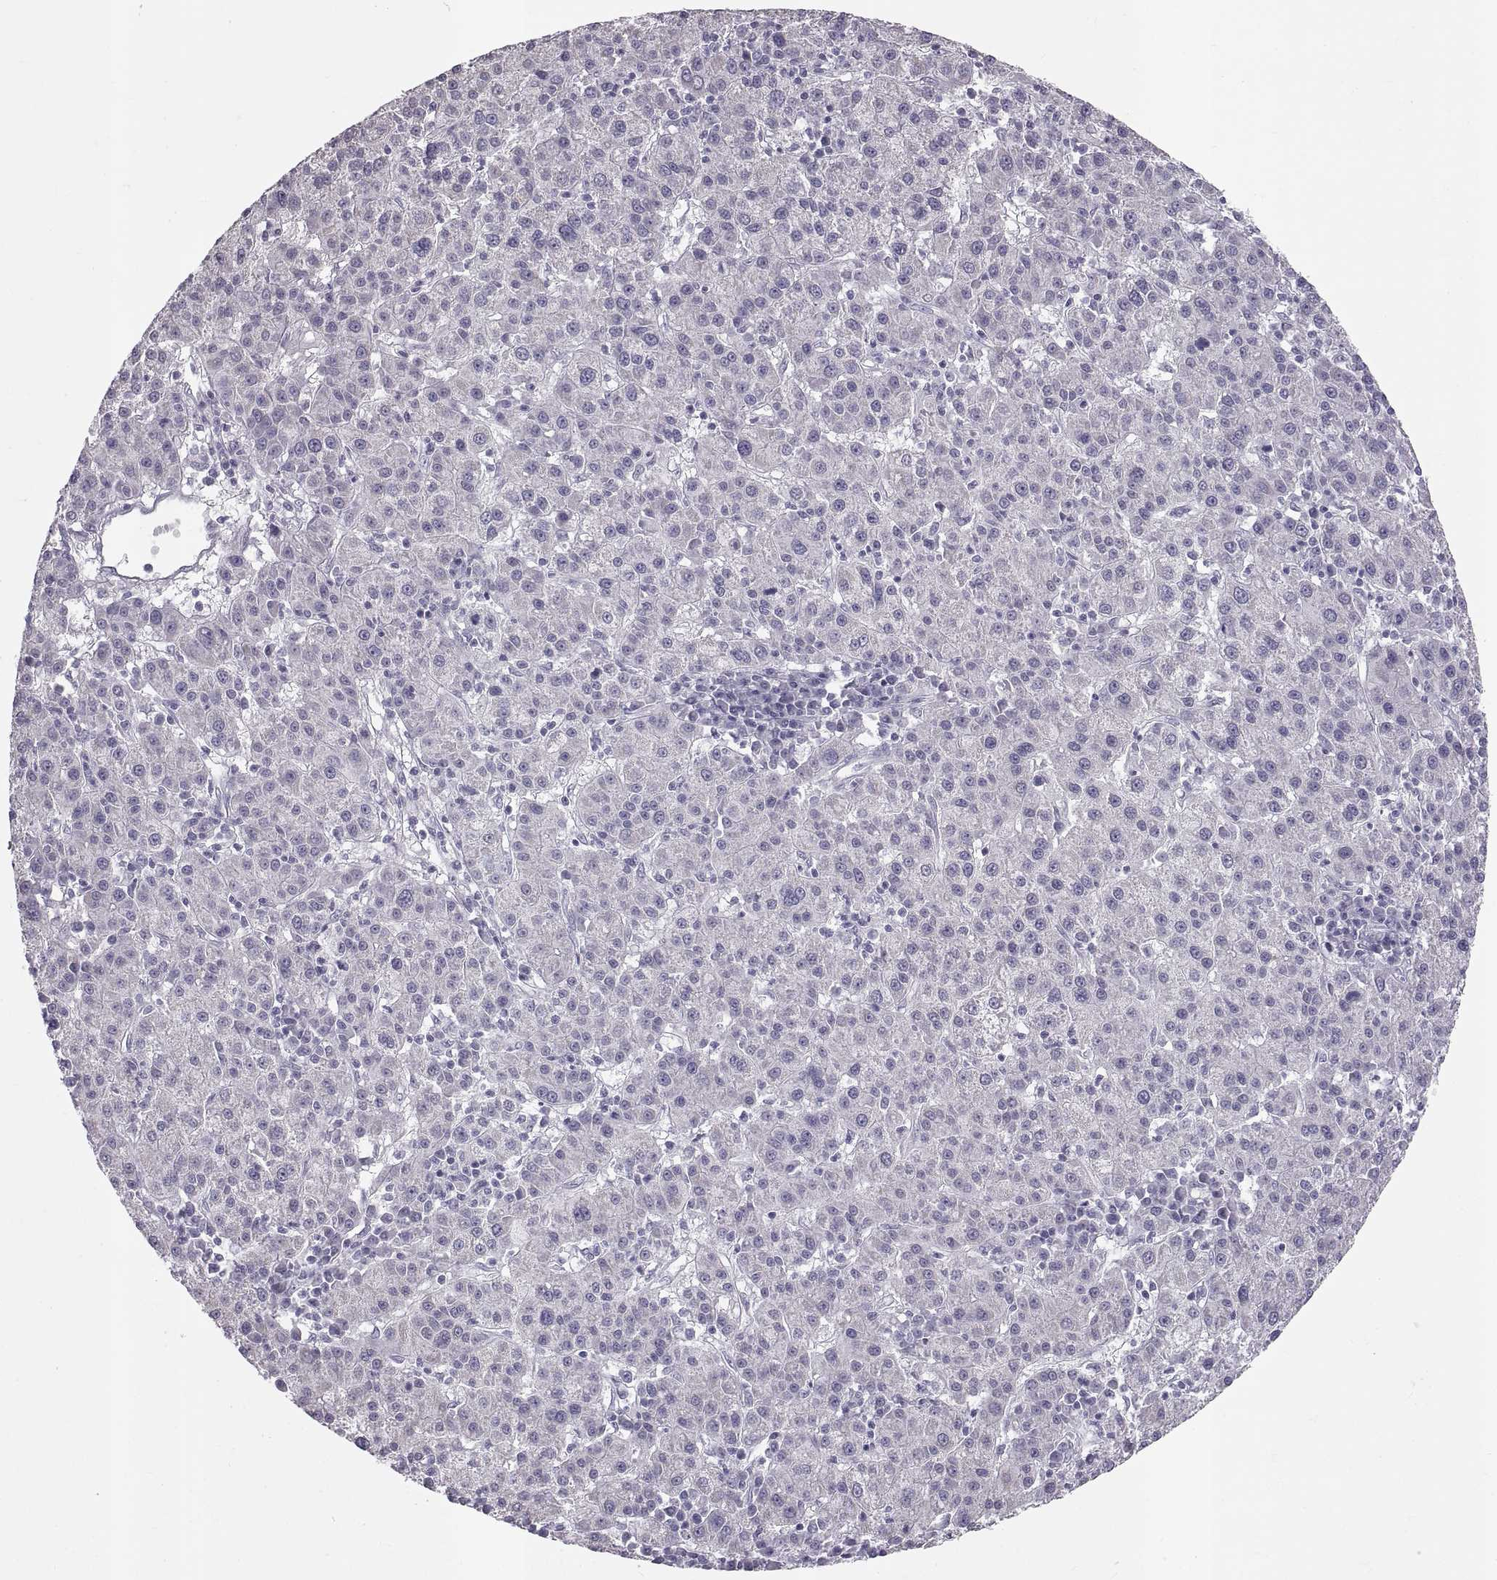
{"staining": {"intensity": "negative", "quantity": "none", "location": "none"}, "tissue": "liver cancer", "cell_type": "Tumor cells", "image_type": "cancer", "snomed": [{"axis": "morphology", "description": "Carcinoma, Hepatocellular, NOS"}, {"axis": "topography", "description": "Liver"}], "caption": "DAB (3,3'-diaminobenzidine) immunohistochemical staining of human hepatocellular carcinoma (liver) displays no significant expression in tumor cells.", "gene": "WBP2NL", "patient": {"sex": "female", "age": 60}}